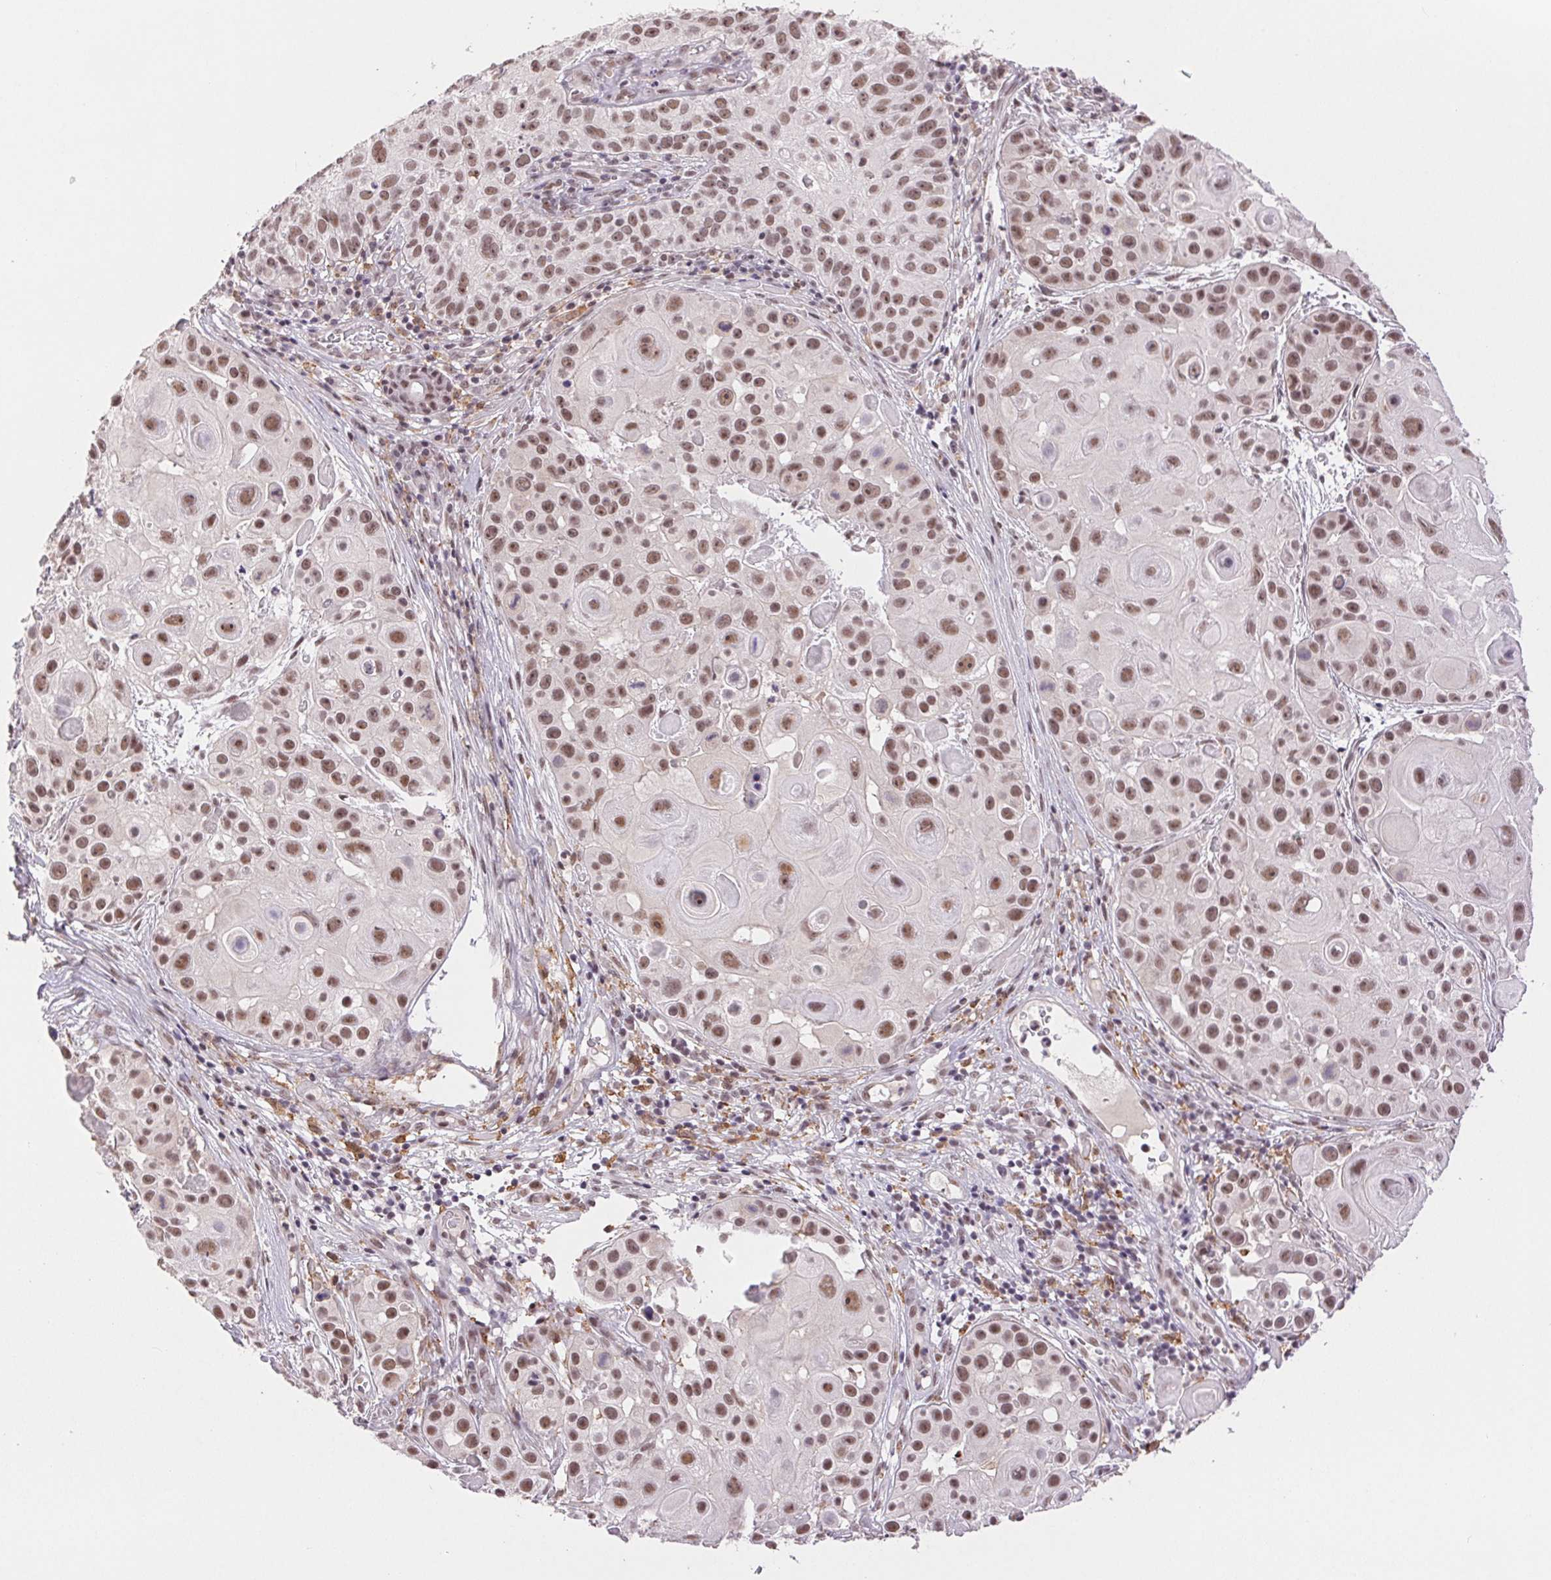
{"staining": {"intensity": "moderate", "quantity": ">75%", "location": "nuclear"}, "tissue": "skin cancer", "cell_type": "Tumor cells", "image_type": "cancer", "snomed": [{"axis": "morphology", "description": "Squamous cell carcinoma, NOS"}, {"axis": "topography", "description": "Skin"}], "caption": "DAB immunohistochemical staining of skin cancer (squamous cell carcinoma) exhibits moderate nuclear protein positivity in approximately >75% of tumor cells. (Brightfield microscopy of DAB IHC at high magnification).", "gene": "PRPF18", "patient": {"sex": "male", "age": 92}}